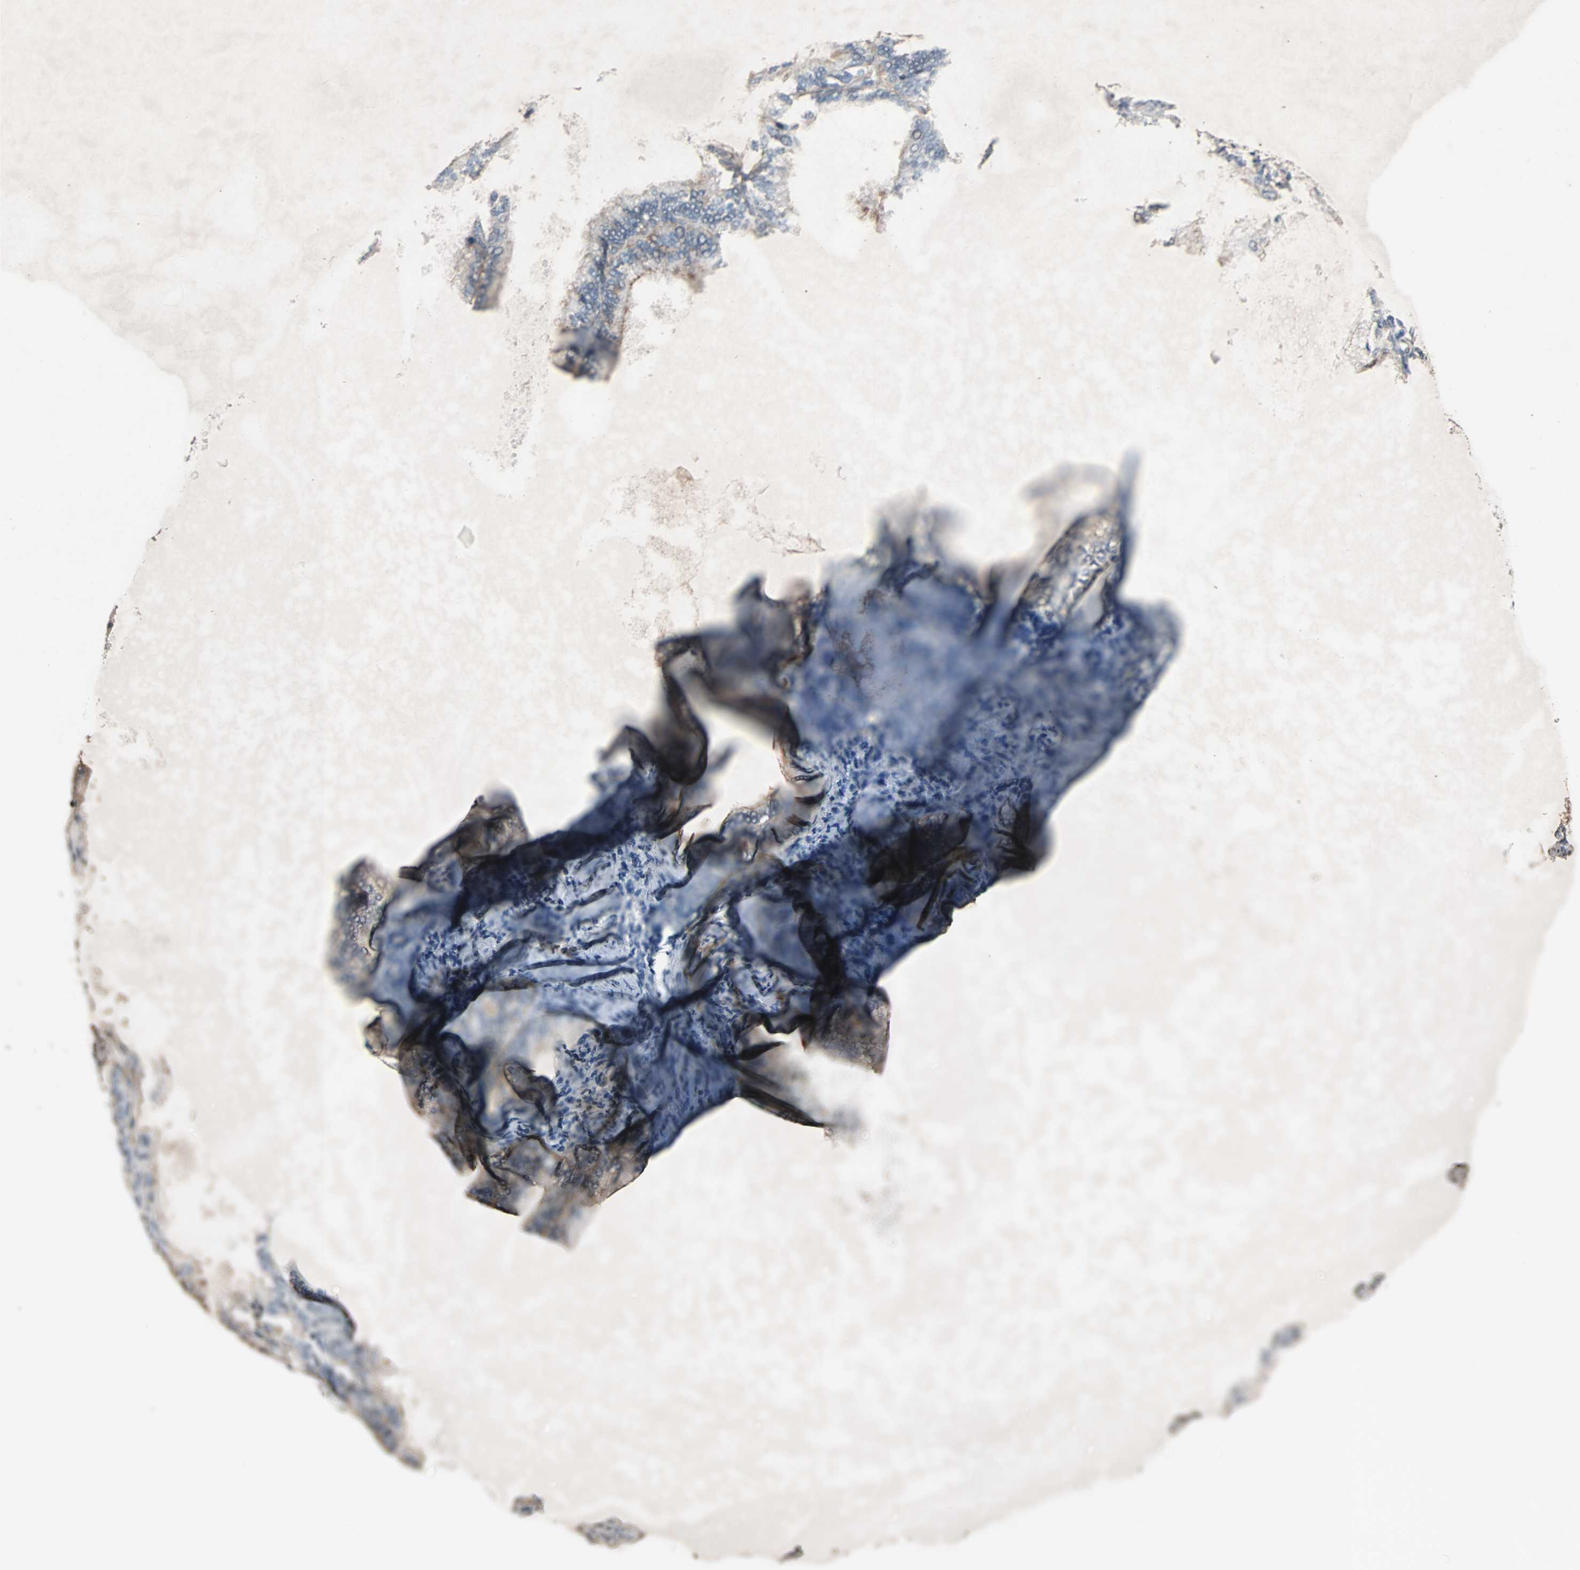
{"staining": {"intensity": "weak", "quantity": ">75%", "location": "cytoplasmic/membranous"}, "tissue": "endometrial cancer", "cell_type": "Tumor cells", "image_type": "cancer", "snomed": [{"axis": "morphology", "description": "Adenocarcinoma, NOS"}, {"axis": "topography", "description": "Endometrium"}], "caption": "Immunohistochemistry (IHC) histopathology image of human endometrial adenocarcinoma stained for a protein (brown), which reveals low levels of weak cytoplasmic/membranous positivity in approximately >75% of tumor cells.", "gene": "LSR", "patient": {"sex": "female", "age": 86}}